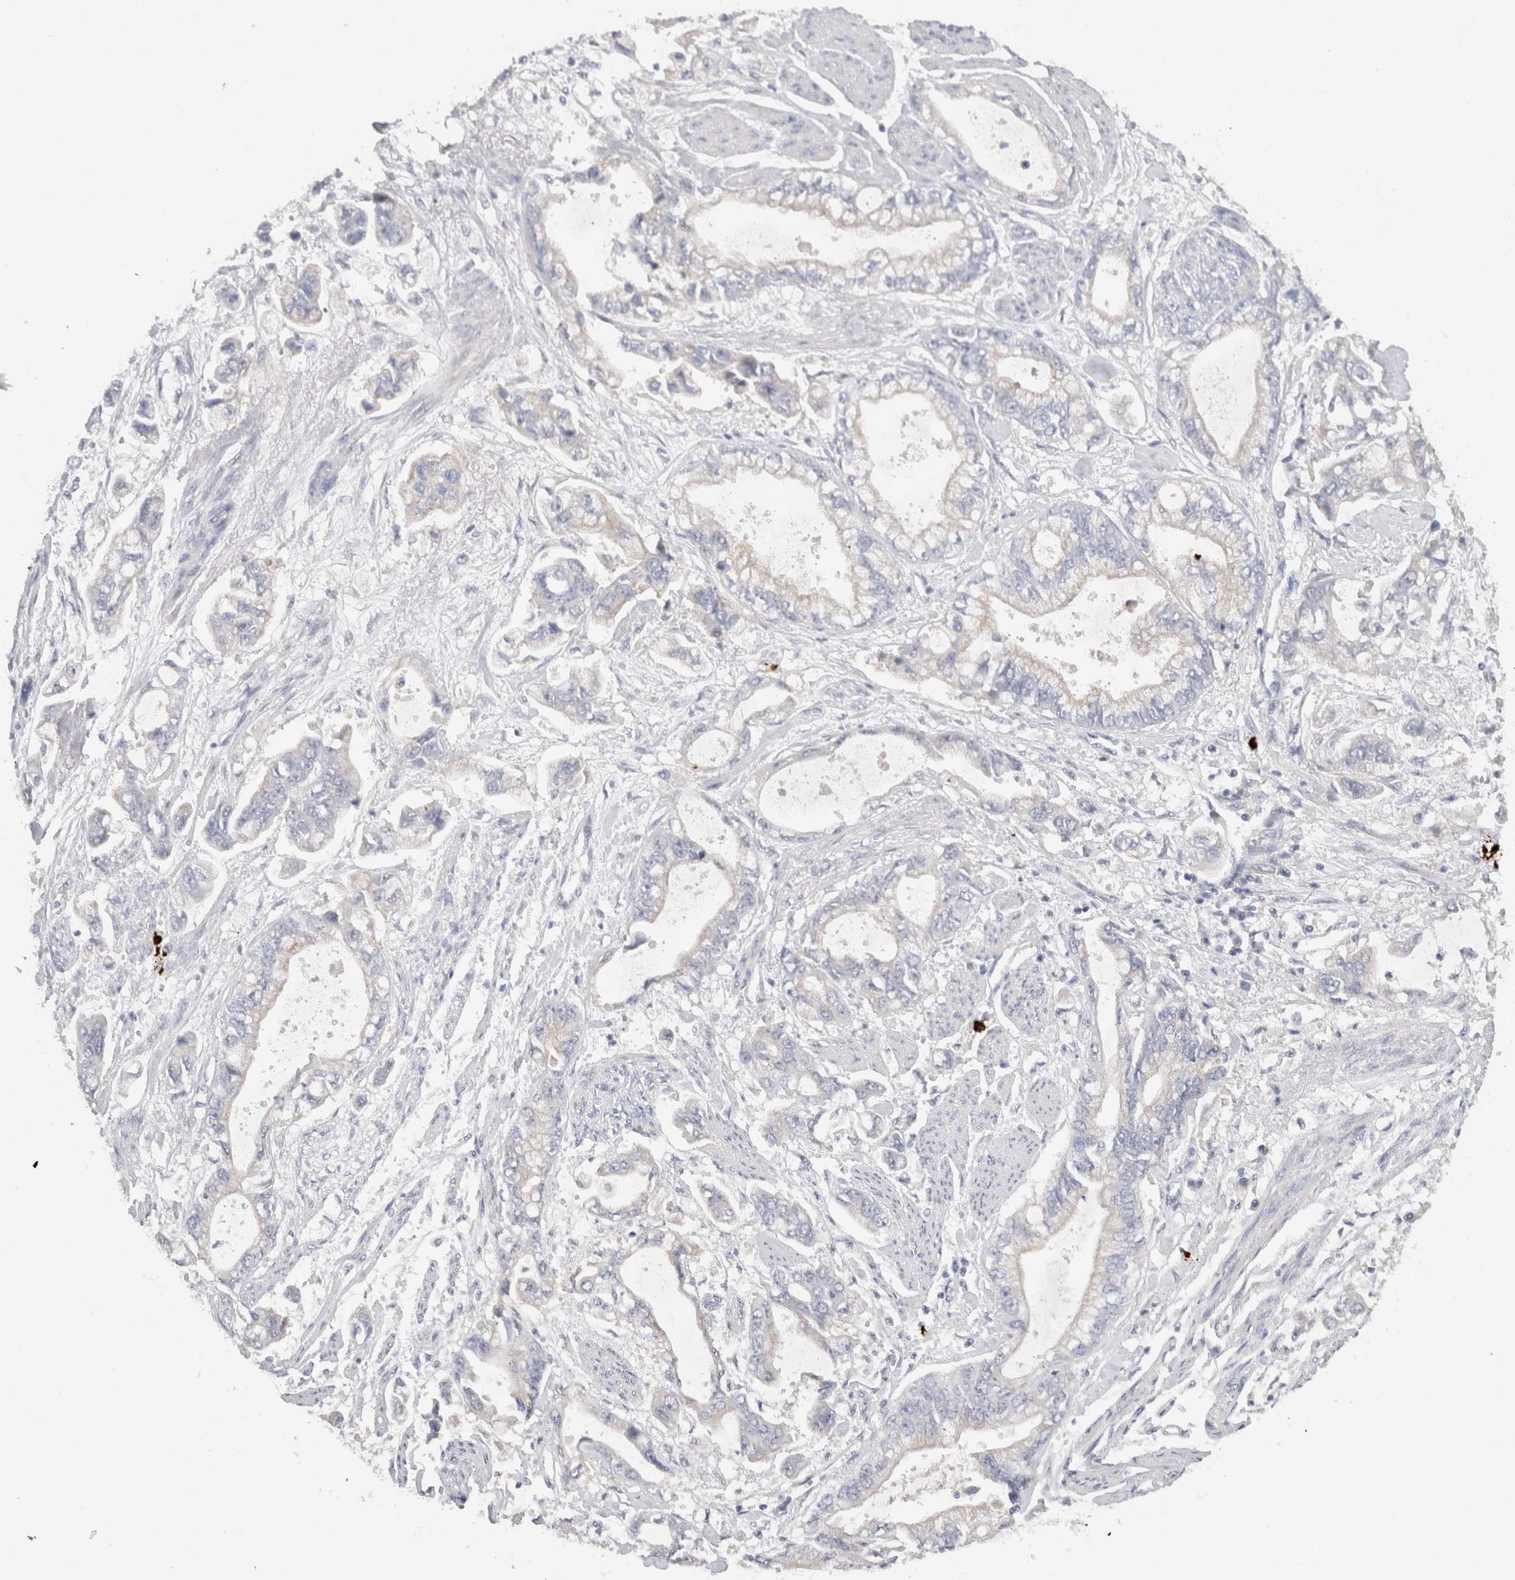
{"staining": {"intensity": "negative", "quantity": "none", "location": "none"}, "tissue": "stomach cancer", "cell_type": "Tumor cells", "image_type": "cancer", "snomed": [{"axis": "morphology", "description": "Normal tissue, NOS"}, {"axis": "morphology", "description": "Adenocarcinoma, NOS"}, {"axis": "topography", "description": "Stomach"}], "caption": "Immunohistochemical staining of human stomach cancer reveals no significant staining in tumor cells. Nuclei are stained in blue.", "gene": "SPINK2", "patient": {"sex": "male", "age": 62}}